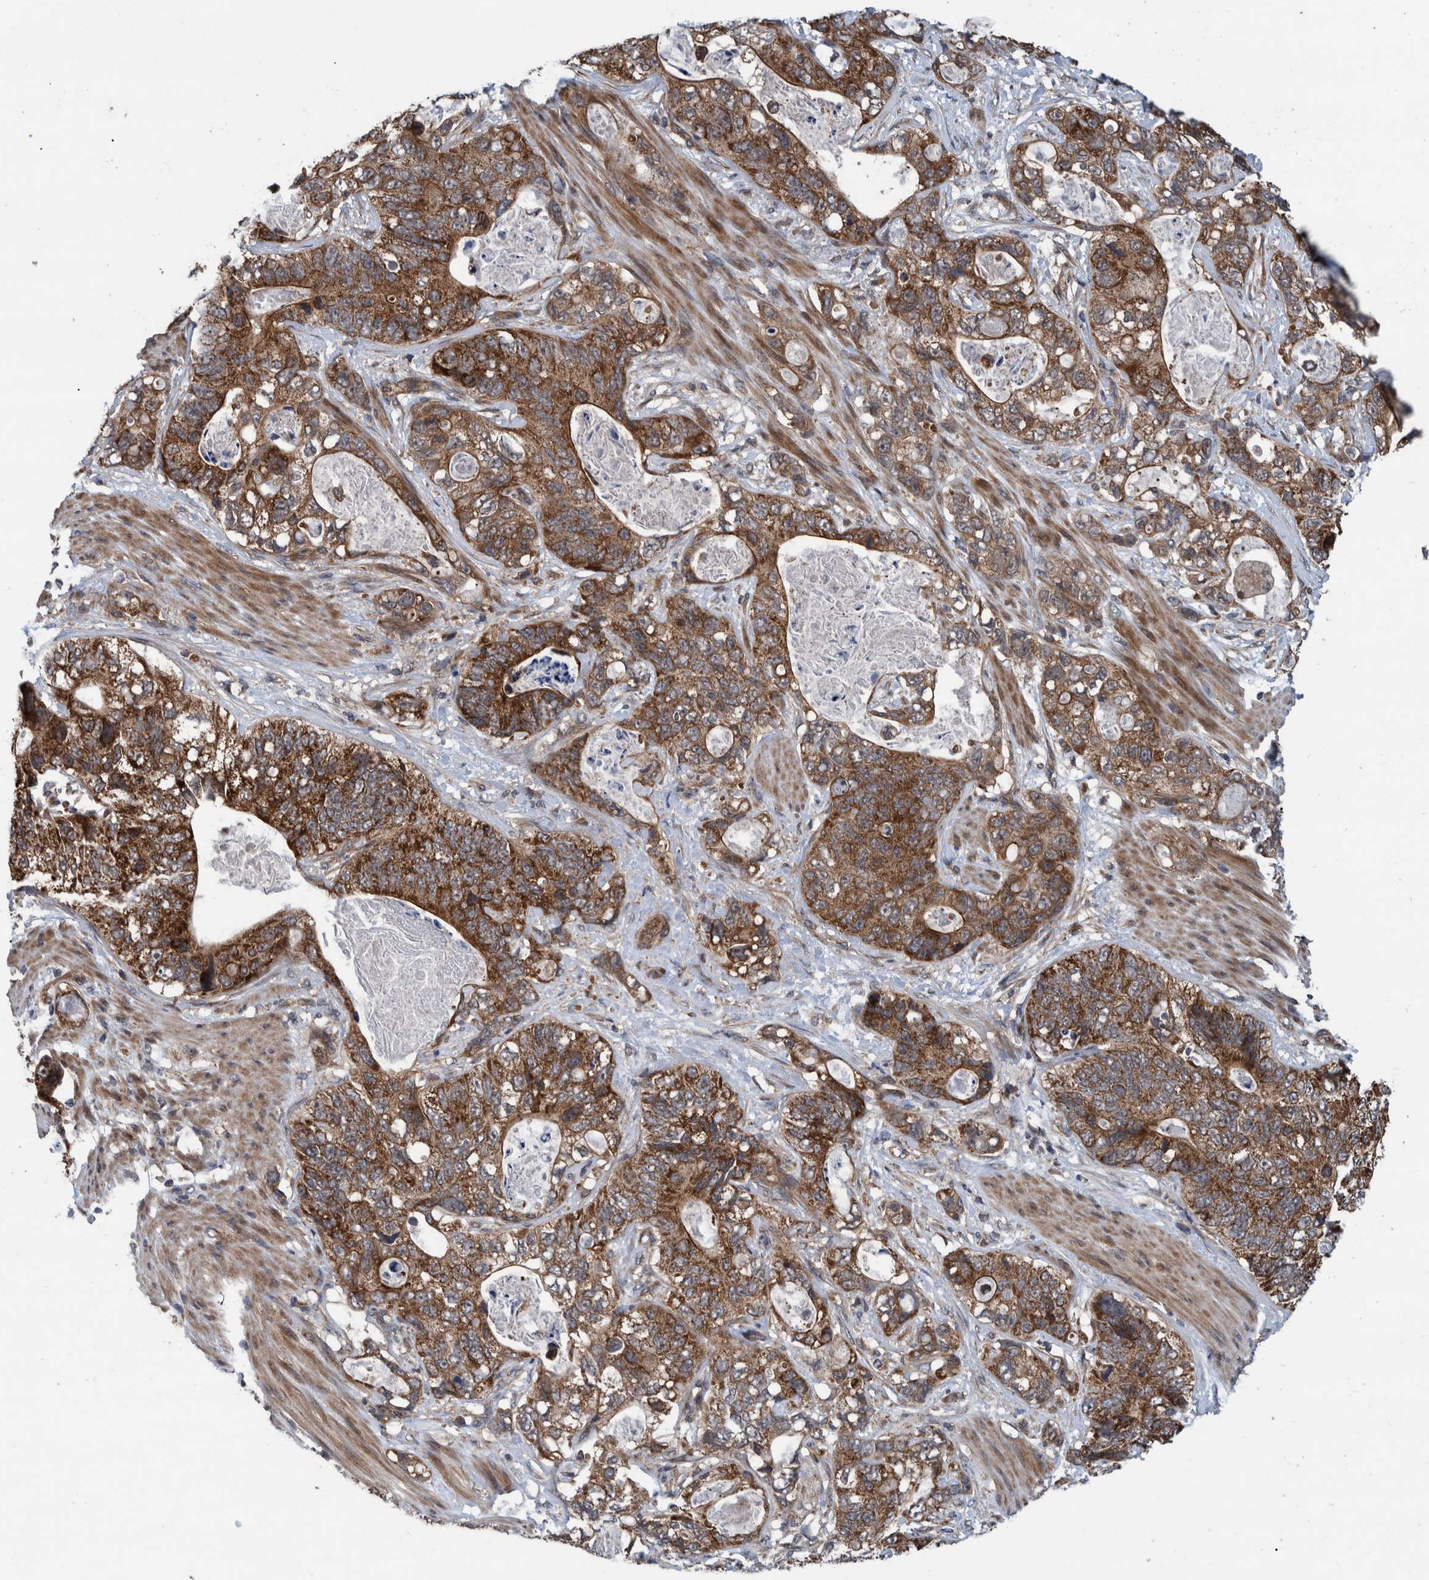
{"staining": {"intensity": "strong", "quantity": ">75%", "location": "cytoplasmic/membranous"}, "tissue": "stomach cancer", "cell_type": "Tumor cells", "image_type": "cancer", "snomed": [{"axis": "morphology", "description": "Normal tissue, NOS"}, {"axis": "morphology", "description": "Adenocarcinoma, NOS"}, {"axis": "topography", "description": "Stomach"}], "caption": "An IHC micrograph of neoplastic tissue is shown. Protein staining in brown highlights strong cytoplasmic/membranous positivity in stomach cancer (adenocarcinoma) within tumor cells.", "gene": "MRPS7", "patient": {"sex": "female", "age": 89}}